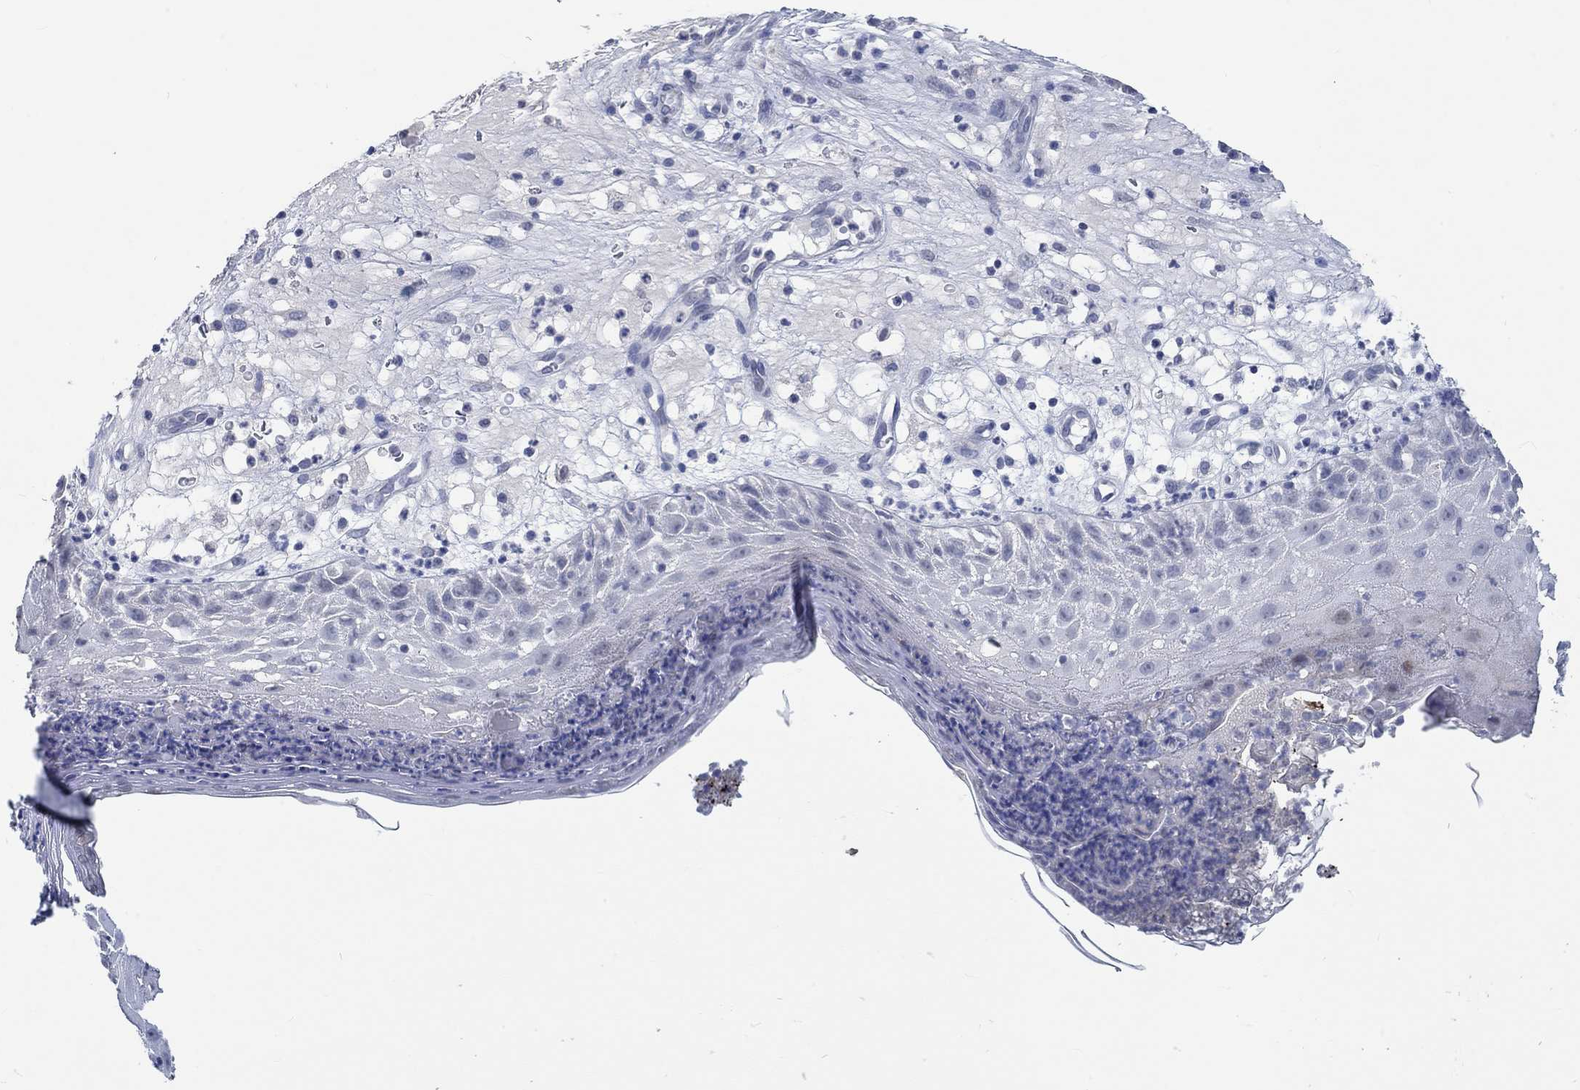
{"staining": {"intensity": "negative", "quantity": "none", "location": "none"}, "tissue": "skin cancer", "cell_type": "Tumor cells", "image_type": "cancer", "snomed": [{"axis": "morphology", "description": "Normal tissue, NOS"}, {"axis": "morphology", "description": "Squamous cell carcinoma, NOS"}, {"axis": "topography", "description": "Skin"}], "caption": "This is a image of immunohistochemistry staining of skin cancer (squamous cell carcinoma), which shows no positivity in tumor cells. The staining is performed using DAB (3,3'-diaminobenzidine) brown chromogen with nuclei counter-stained in using hematoxylin.", "gene": "C4orf47", "patient": {"sex": "male", "age": 79}}